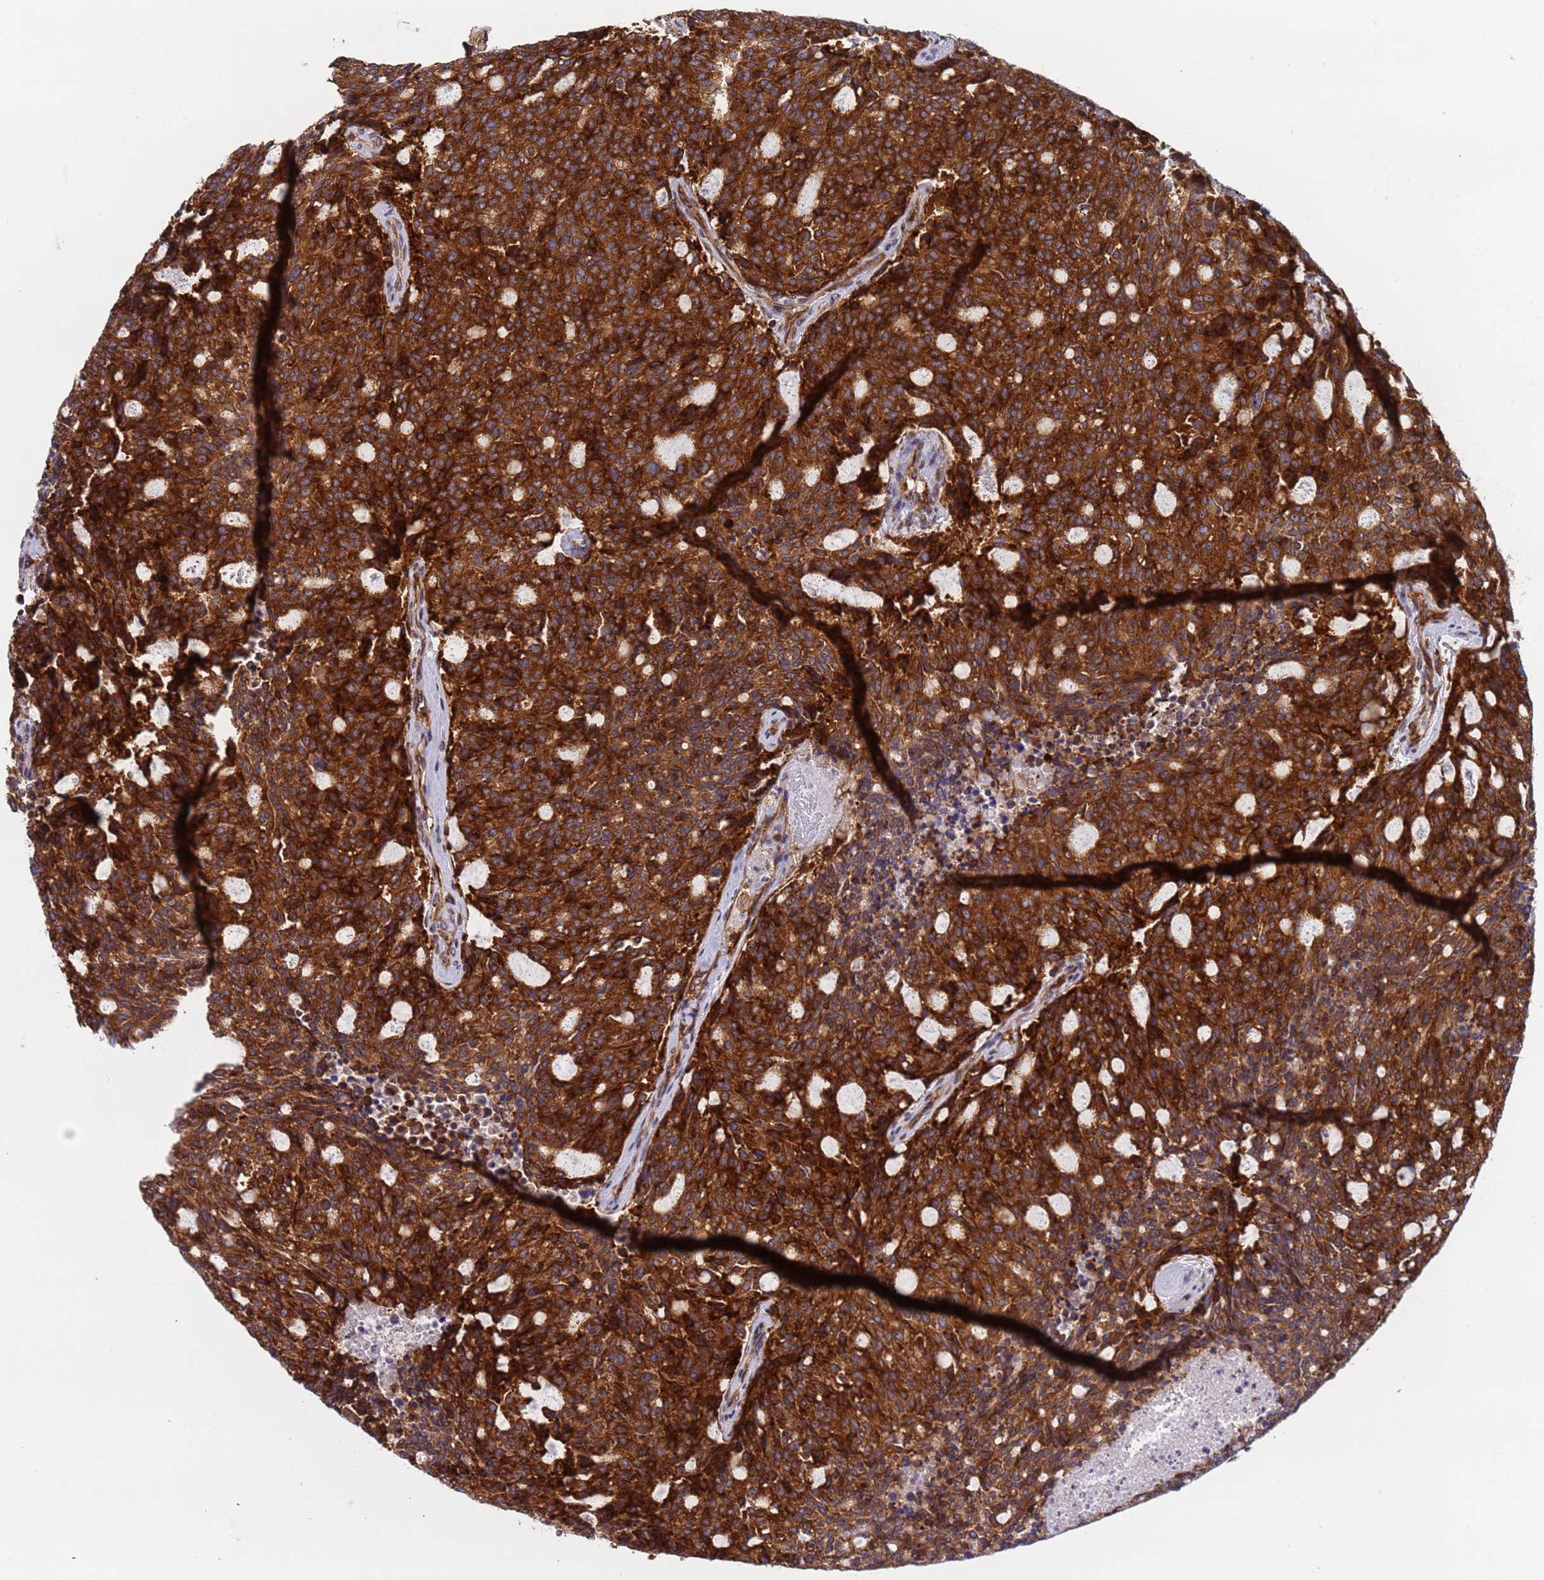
{"staining": {"intensity": "strong", "quantity": ">75%", "location": "cytoplasmic/membranous"}, "tissue": "carcinoid", "cell_type": "Tumor cells", "image_type": "cancer", "snomed": [{"axis": "morphology", "description": "Carcinoid, malignant, NOS"}, {"axis": "topography", "description": "Pancreas"}], "caption": "Protein expression by IHC demonstrates strong cytoplasmic/membranous staining in approximately >75% of tumor cells in carcinoid.", "gene": "RPL36", "patient": {"sex": "female", "age": 54}}